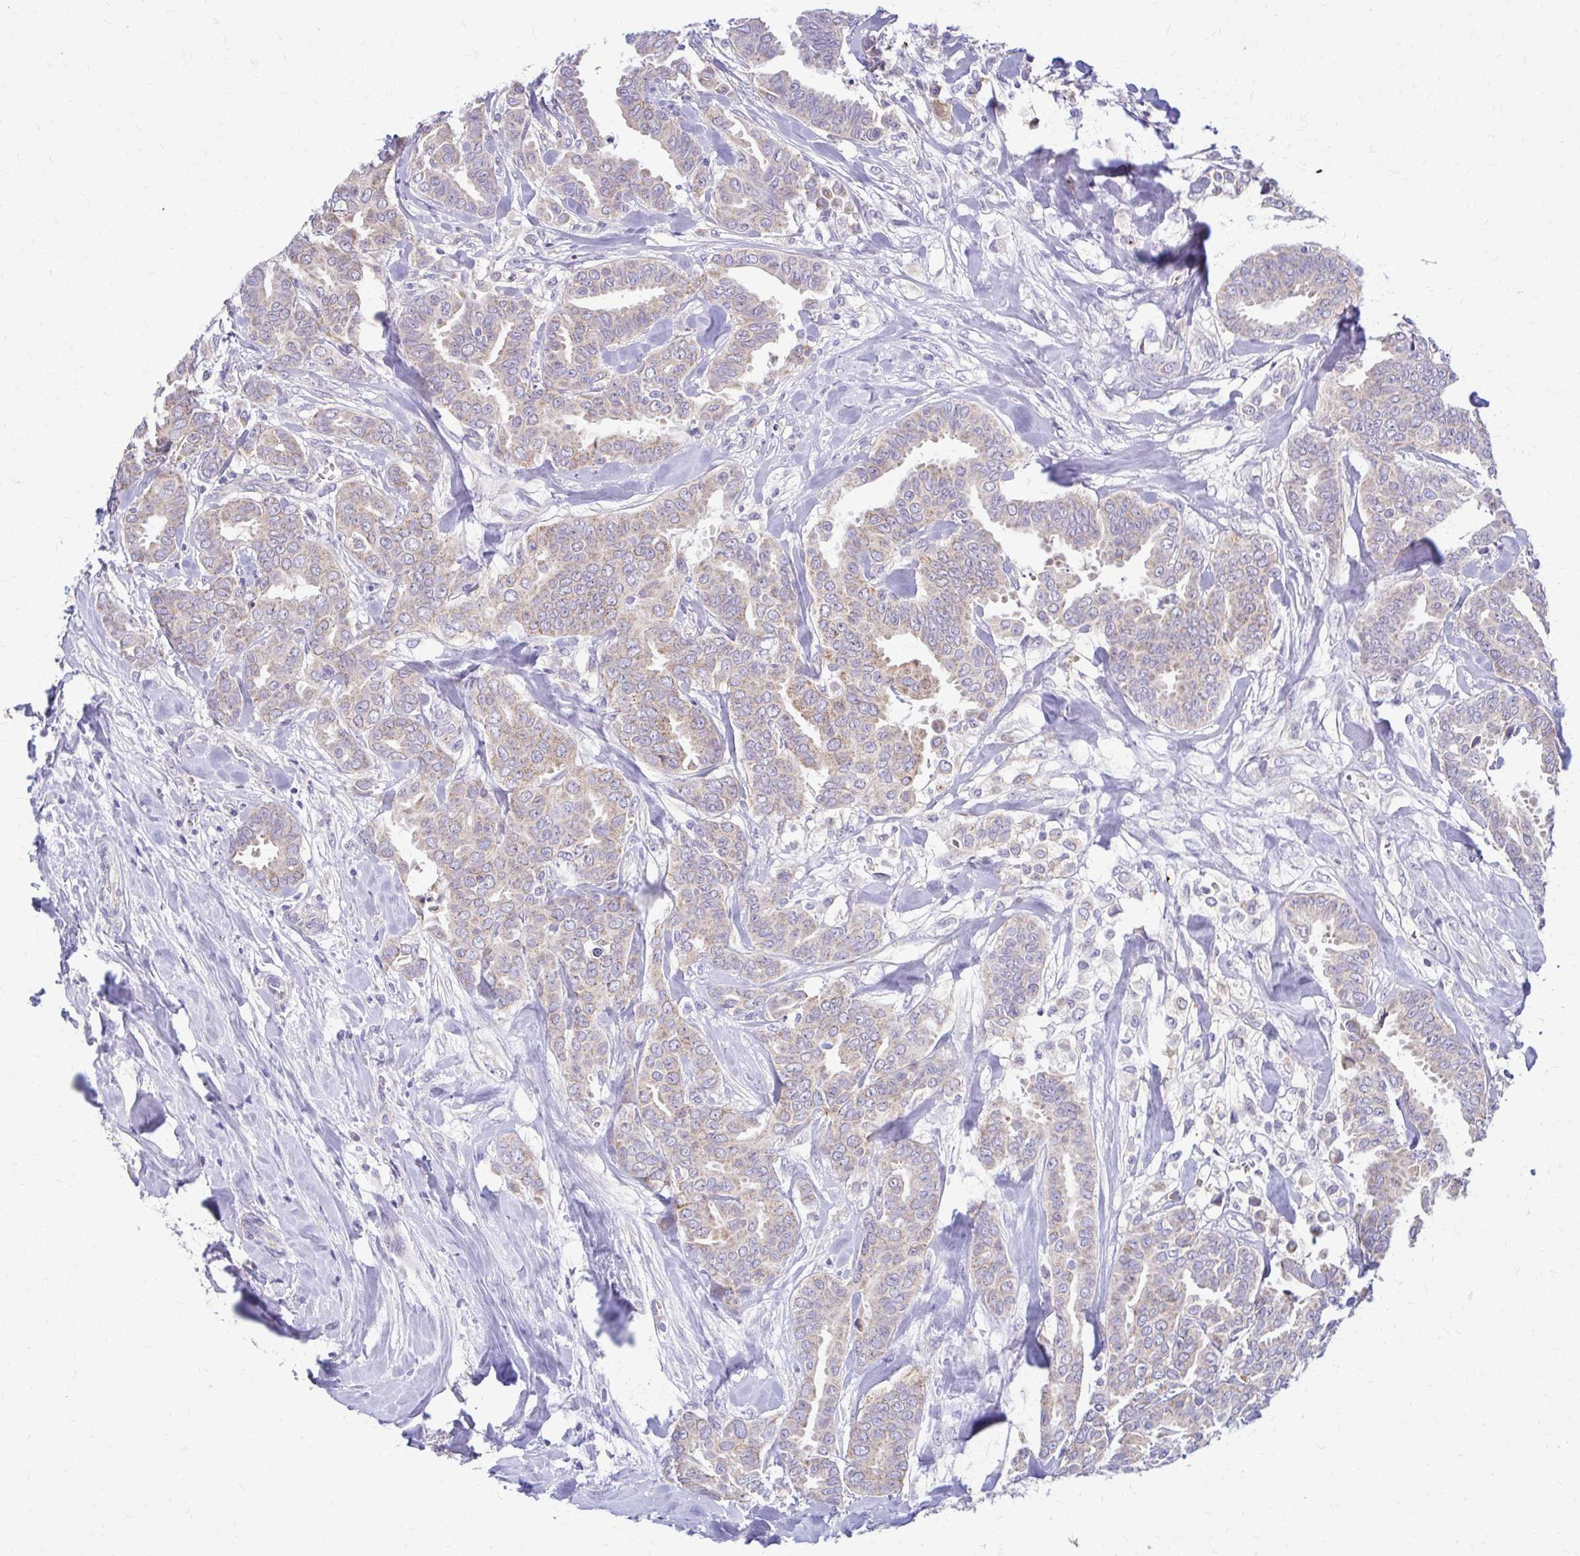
{"staining": {"intensity": "weak", "quantity": "25%-75%", "location": "cytoplasmic/membranous"}, "tissue": "breast cancer", "cell_type": "Tumor cells", "image_type": "cancer", "snomed": [{"axis": "morphology", "description": "Duct carcinoma"}, {"axis": "topography", "description": "Breast"}], "caption": "This is a micrograph of immunohistochemistry staining of invasive ductal carcinoma (breast), which shows weak expression in the cytoplasmic/membranous of tumor cells.", "gene": "SAMD13", "patient": {"sex": "female", "age": 45}}